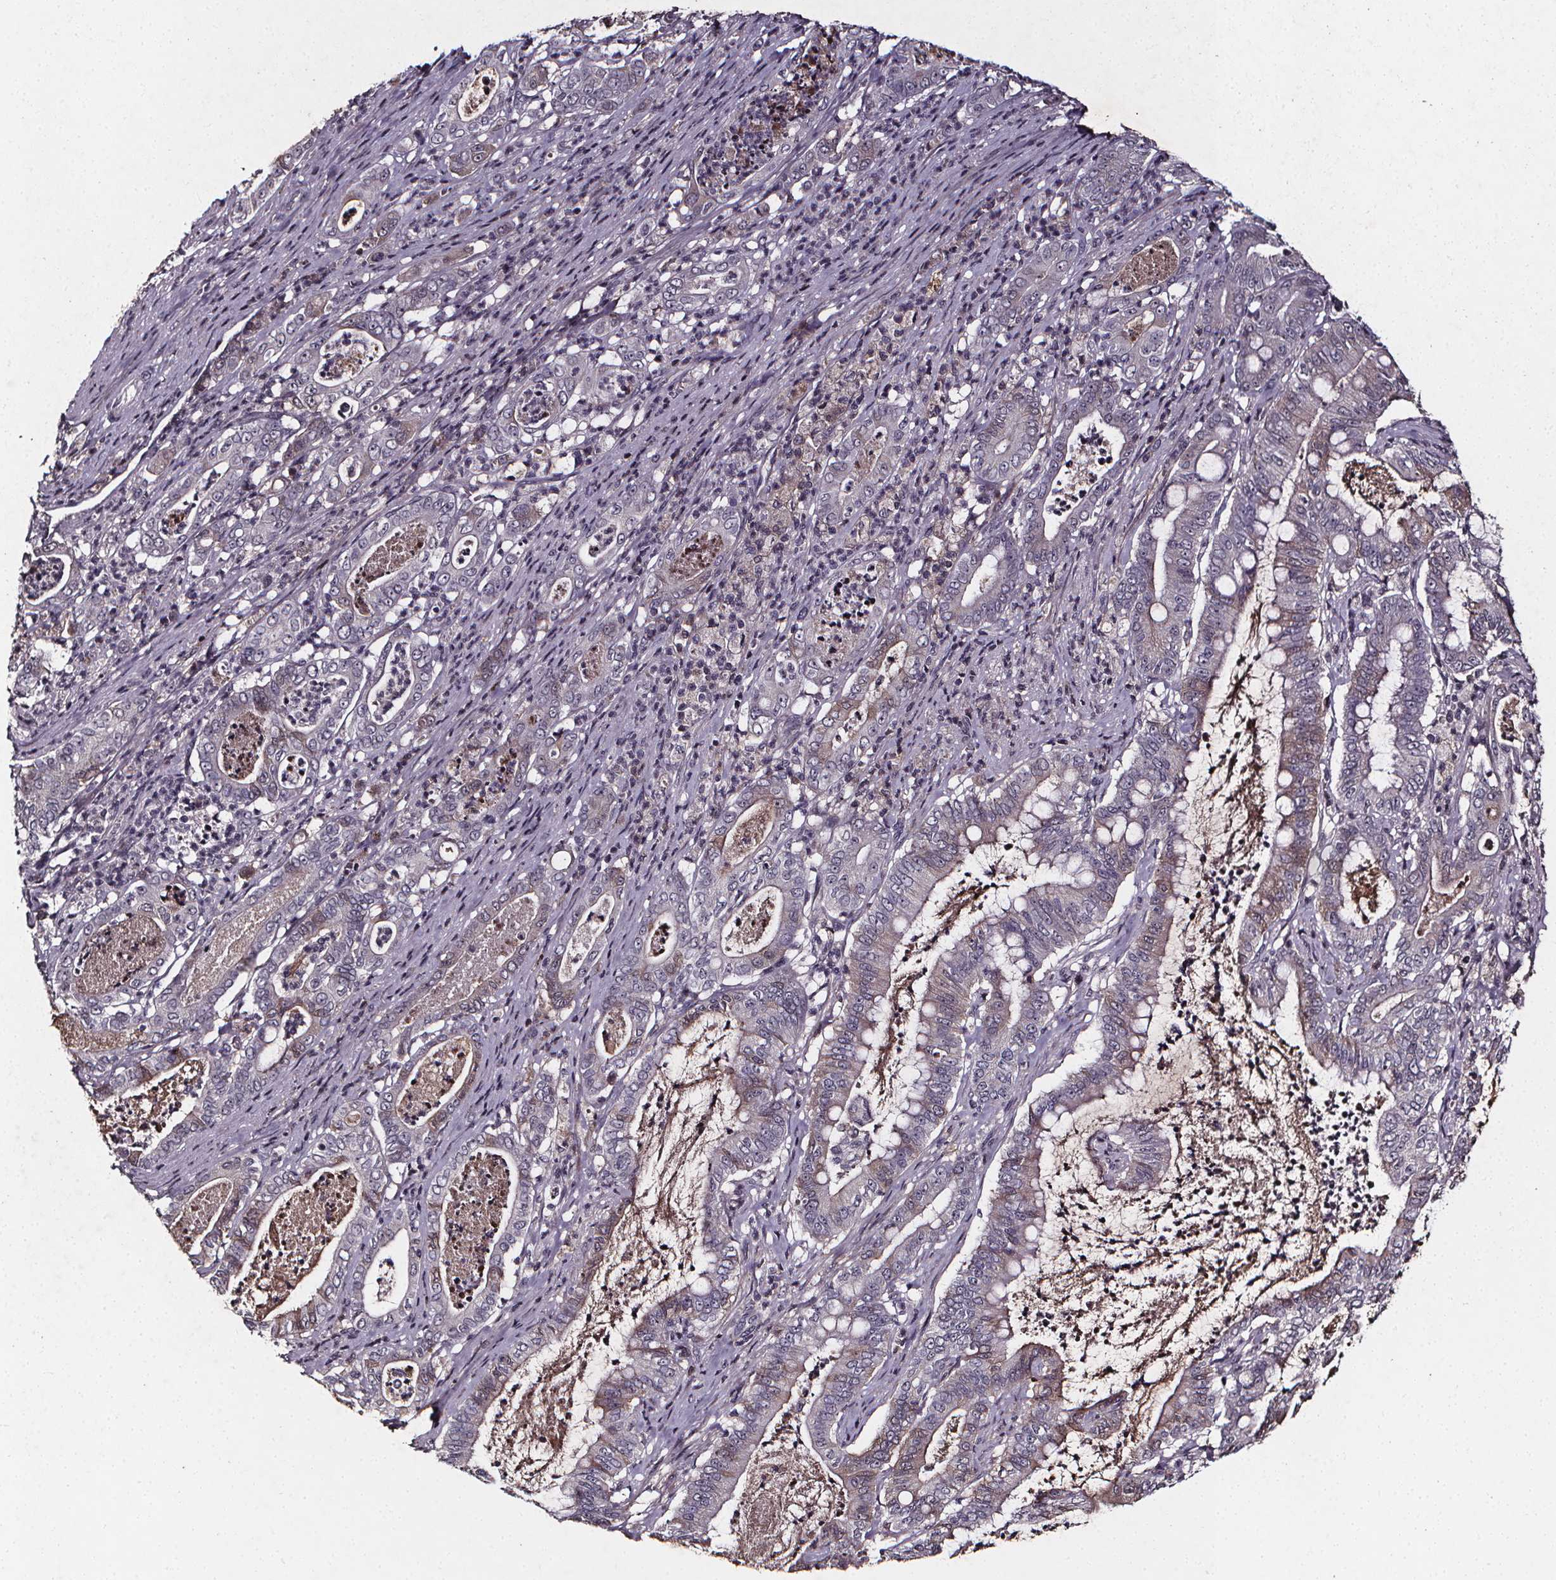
{"staining": {"intensity": "weak", "quantity": "<25%", "location": "cytoplasmic/membranous"}, "tissue": "pancreatic cancer", "cell_type": "Tumor cells", "image_type": "cancer", "snomed": [{"axis": "morphology", "description": "Adenocarcinoma, NOS"}, {"axis": "topography", "description": "Pancreas"}], "caption": "This is a histopathology image of immunohistochemistry (IHC) staining of pancreatic cancer, which shows no expression in tumor cells.", "gene": "SPAG8", "patient": {"sex": "male", "age": 71}}